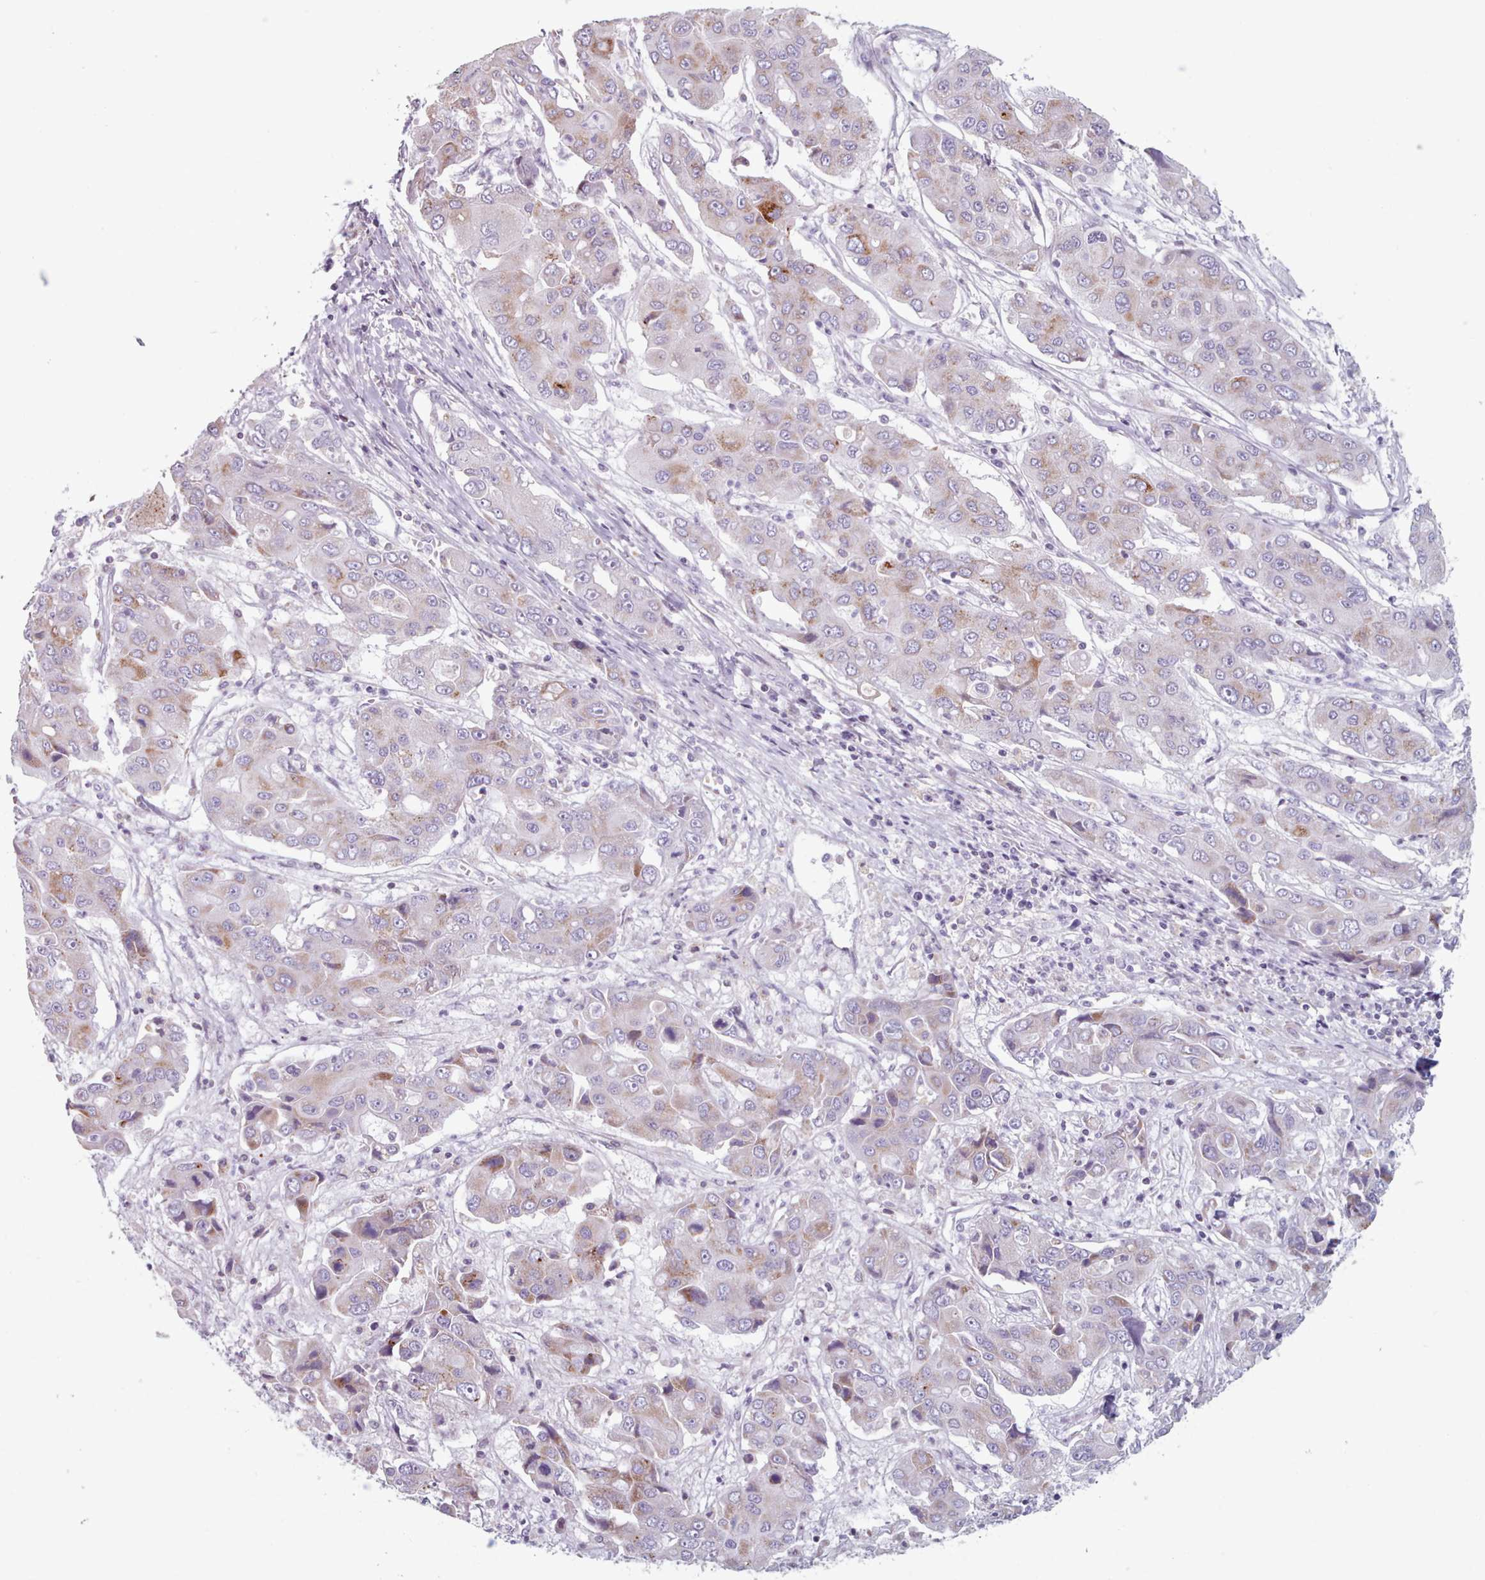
{"staining": {"intensity": "moderate", "quantity": "<25%", "location": "cytoplasmic/membranous"}, "tissue": "liver cancer", "cell_type": "Tumor cells", "image_type": "cancer", "snomed": [{"axis": "morphology", "description": "Cholangiocarcinoma"}, {"axis": "topography", "description": "Liver"}], "caption": "Tumor cells display moderate cytoplasmic/membranous expression in approximately <25% of cells in liver cancer.", "gene": "FAM170B", "patient": {"sex": "male", "age": 67}}